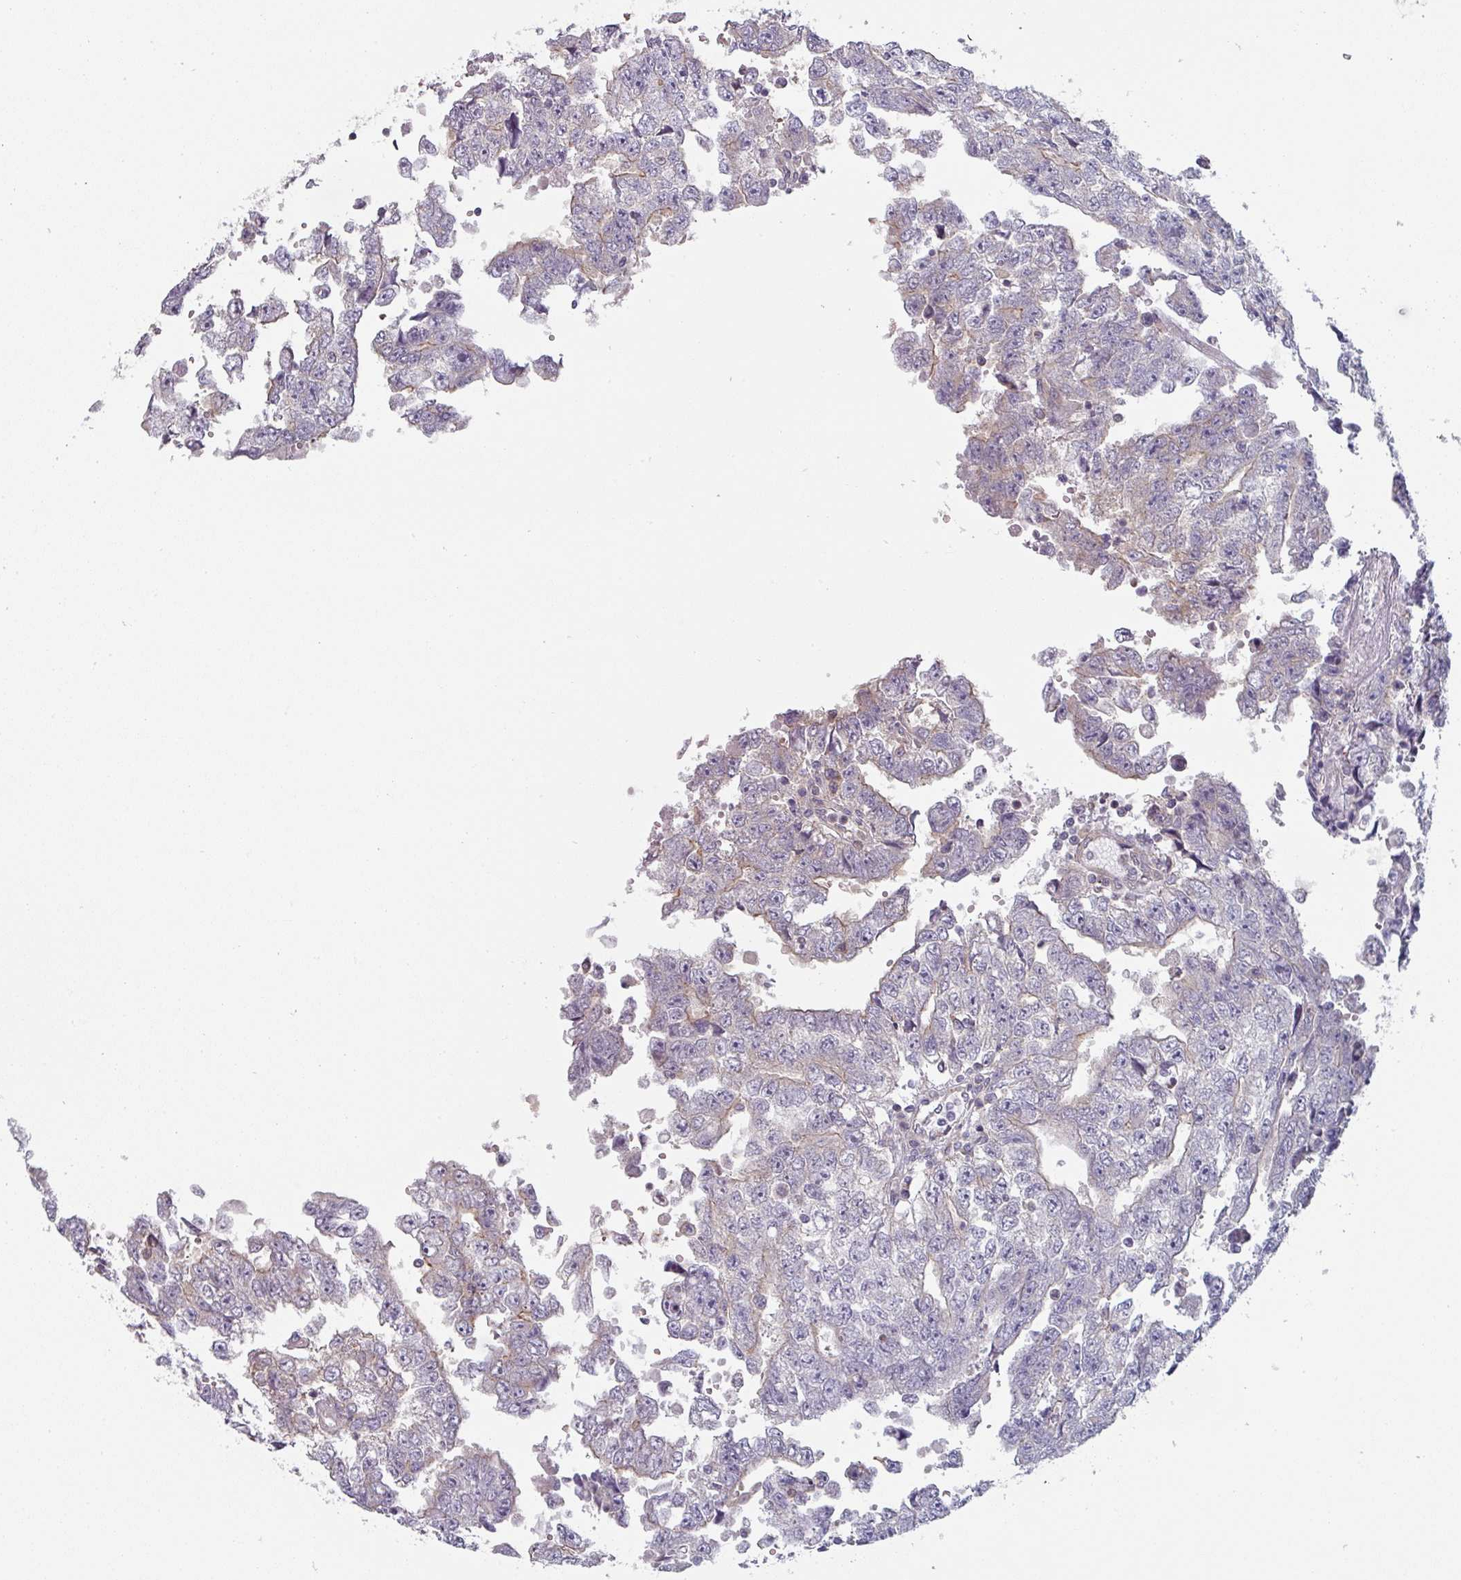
{"staining": {"intensity": "negative", "quantity": "none", "location": "none"}, "tissue": "testis cancer", "cell_type": "Tumor cells", "image_type": "cancer", "snomed": [{"axis": "morphology", "description": "Carcinoma, Embryonal, NOS"}, {"axis": "topography", "description": "Testis"}], "caption": "Immunohistochemistry (IHC) image of human testis embryonal carcinoma stained for a protein (brown), which exhibits no staining in tumor cells.", "gene": "TAPT1", "patient": {"sex": "male", "age": 25}}